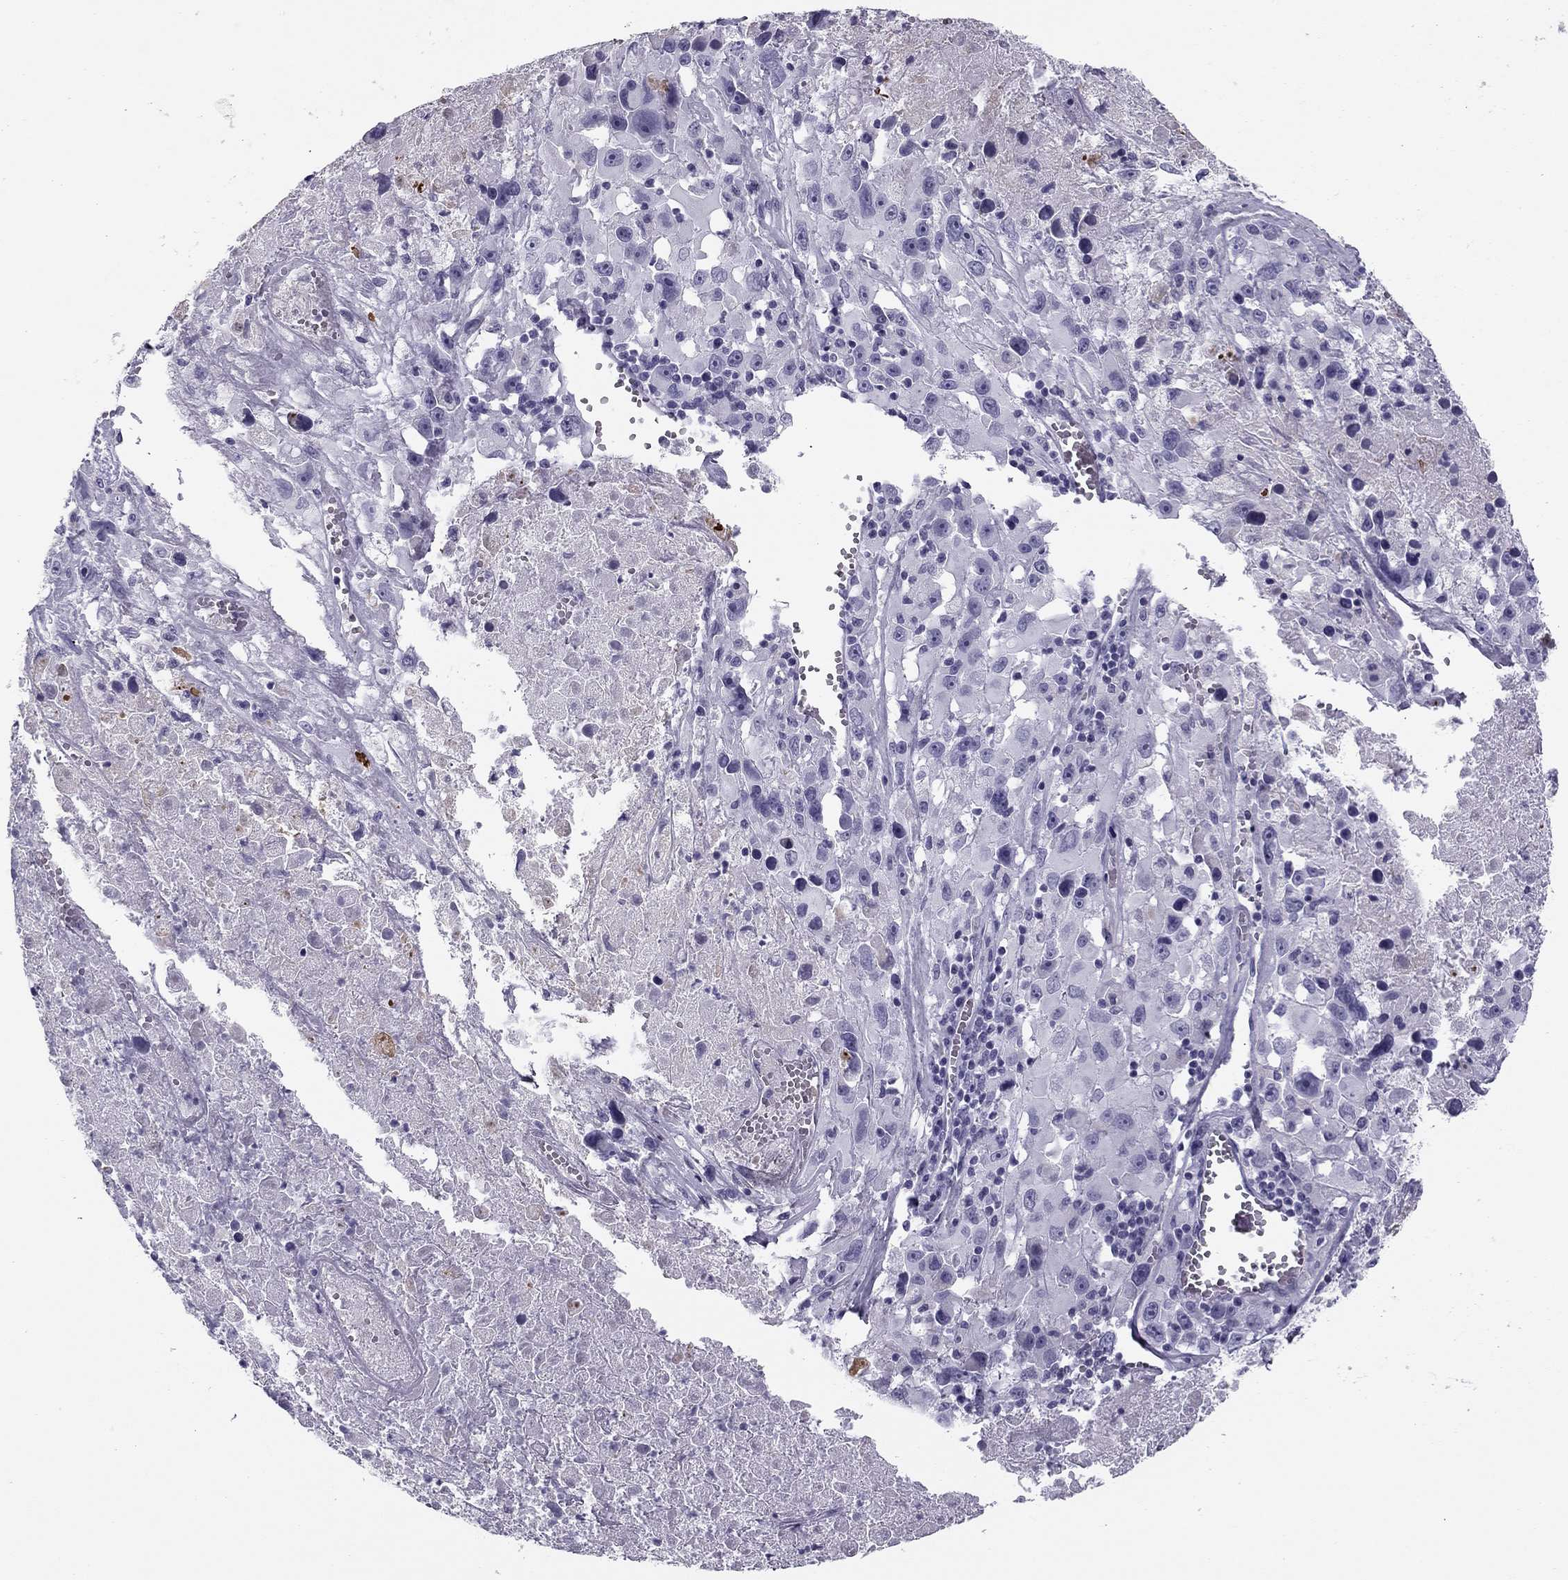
{"staining": {"intensity": "negative", "quantity": "none", "location": "none"}, "tissue": "melanoma", "cell_type": "Tumor cells", "image_type": "cancer", "snomed": [{"axis": "morphology", "description": "Malignant melanoma, Metastatic site"}, {"axis": "topography", "description": "Lymph node"}], "caption": "A high-resolution histopathology image shows immunohistochemistry (IHC) staining of malignant melanoma (metastatic site), which exhibits no significant positivity in tumor cells. Nuclei are stained in blue.", "gene": "MC5R", "patient": {"sex": "male", "age": 50}}